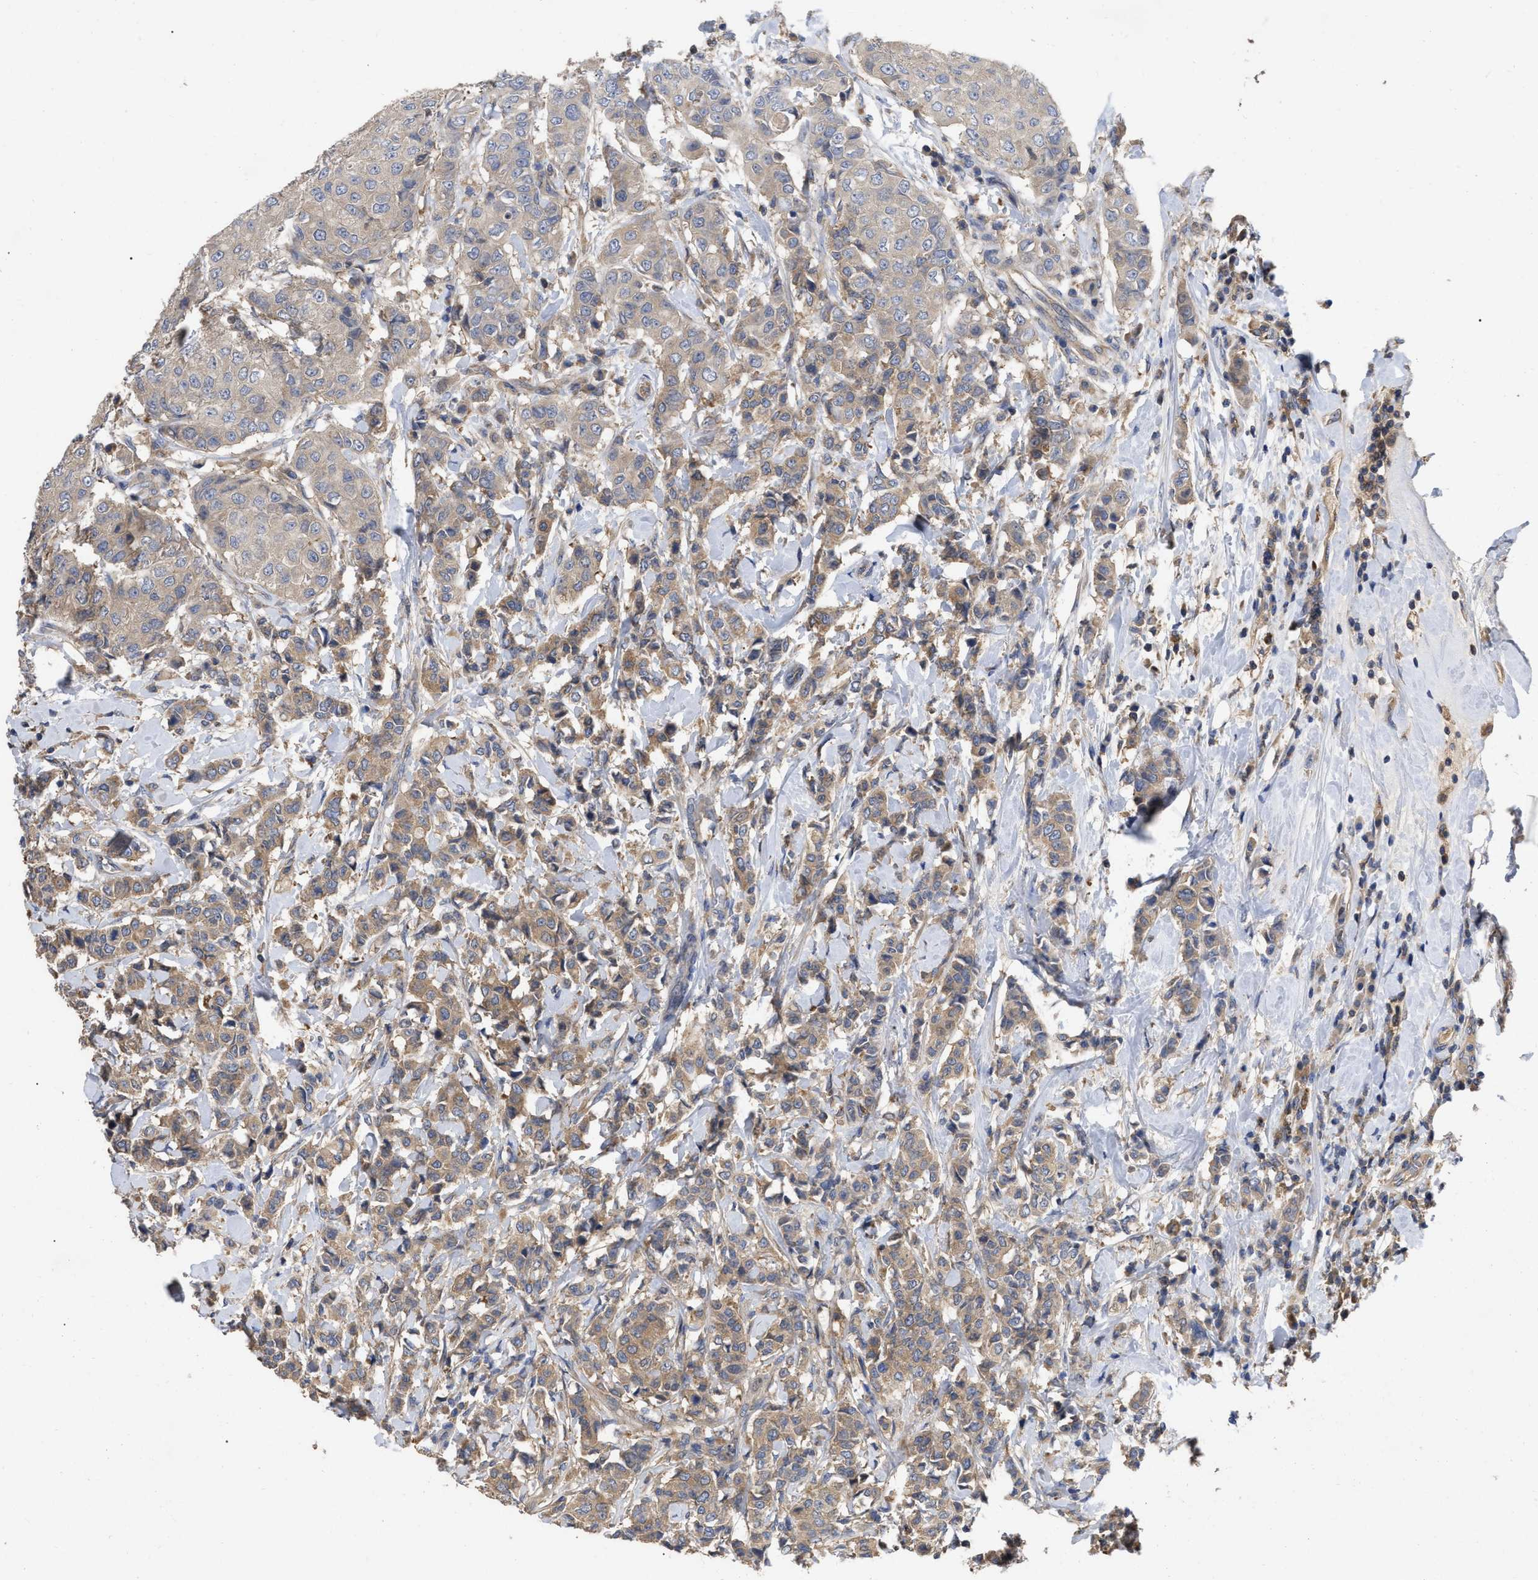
{"staining": {"intensity": "weak", "quantity": "25%-75%", "location": "cytoplasmic/membranous"}, "tissue": "breast cancer", "cell_type": "Tumor cells", "image_type": "cancer", "snomed": [{"axis": "morphology", "description": "Duct carcinoma"}, {"axis": "topography", "description": "Breast"}], "caption": "Breast cancer tissue reveals weak cytoplasmic/membranous staining in about 25%-75% of tumor cells, visualized by immunohistochemistry.", "gene": "RAP1GDS1", "patient": {"sex": "female", "age": 27}}